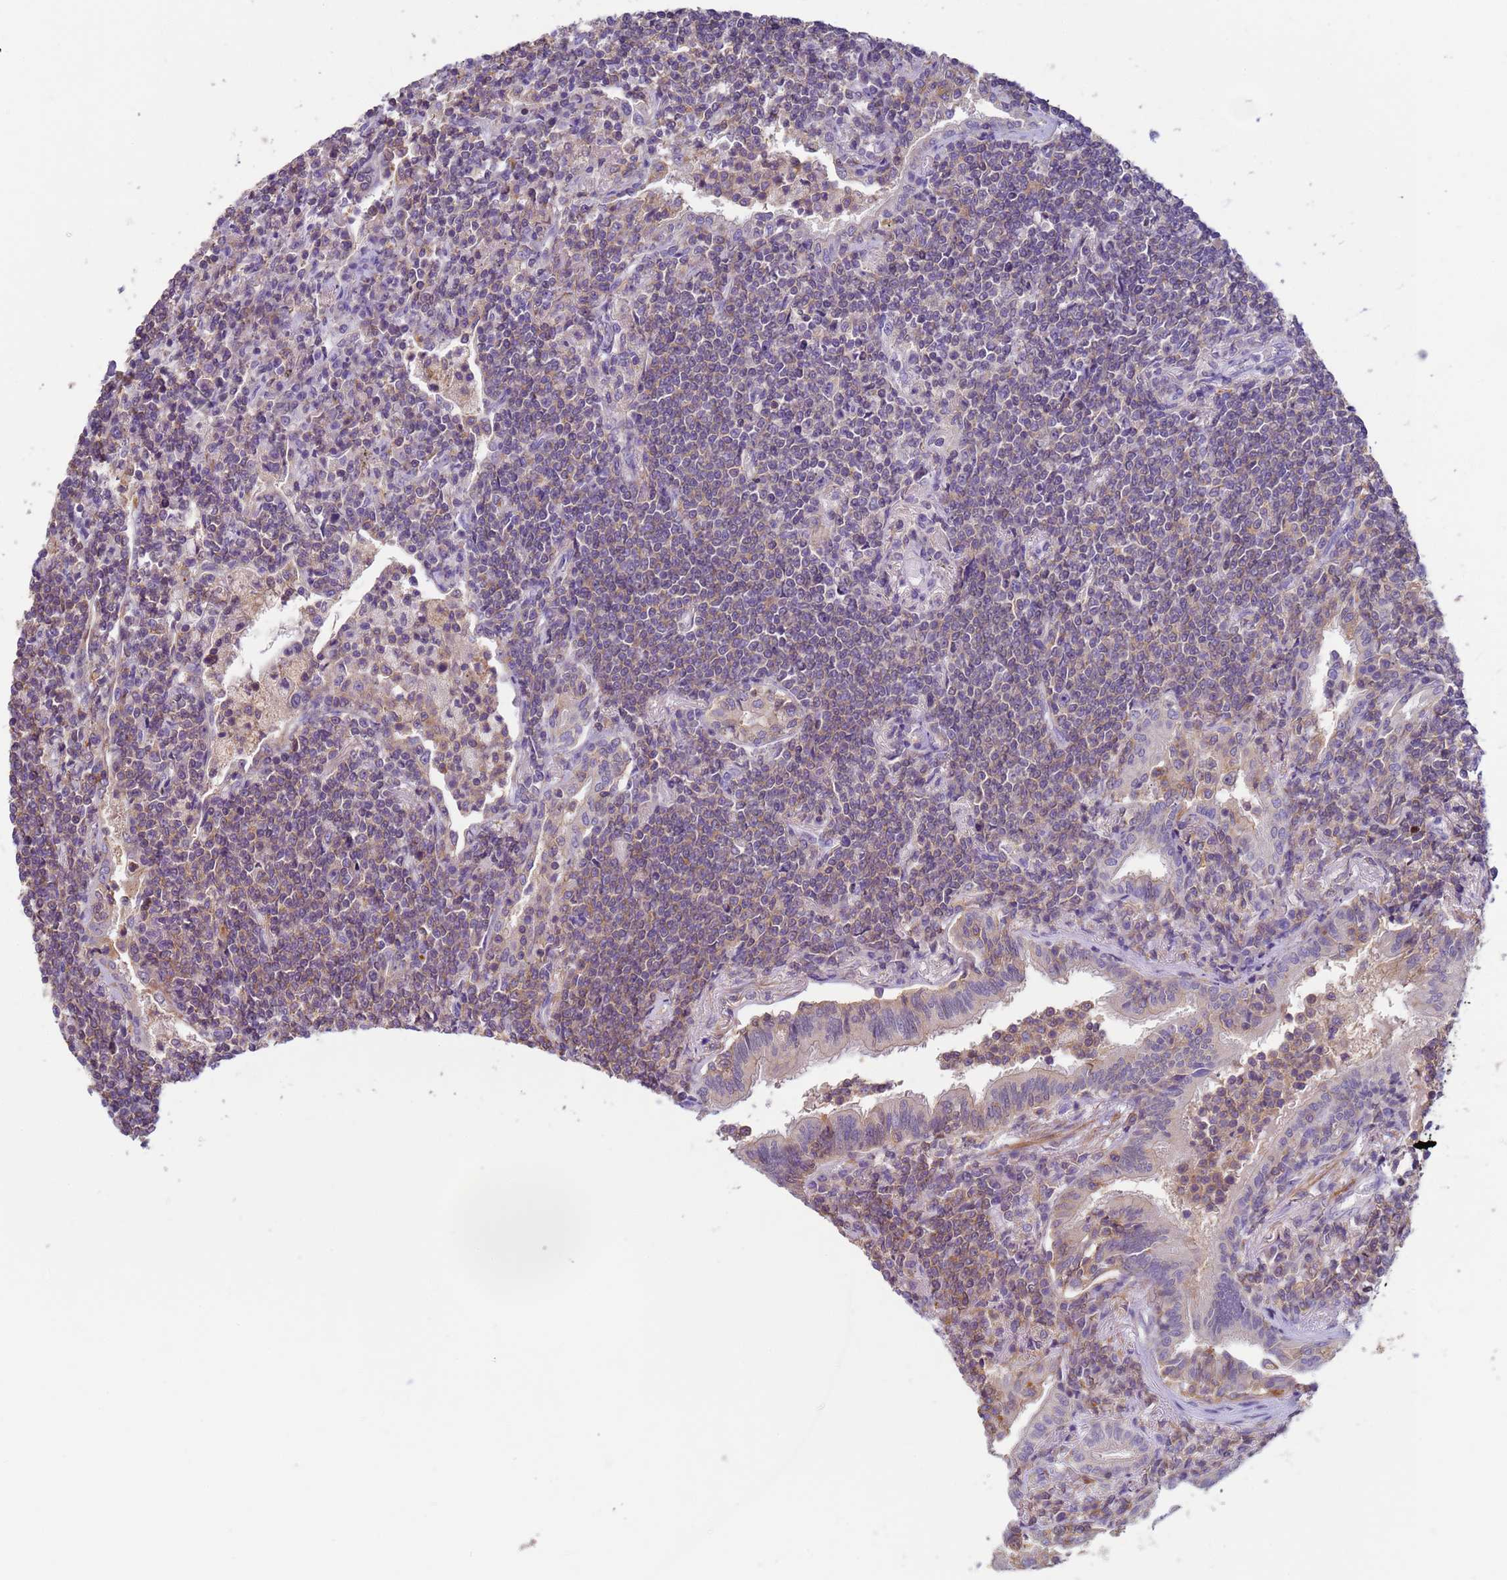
{"staining": {"intensity": "weak", "quantity": "<25%", "location": "cytoplasmic/membranous"}, "tissue": "lymphoma", "cell_type": "Tumor cells", "image_type": "cancer", "snomed": [{"axis": "morphology", "description": "Malignant lymphoma, non-Hodgkin's type, Low grade"}, {"axis": "topography", "description": "Lung"}], "caption": "An immunohistochemistry (IHC) micrograph of lymphoma is shown. There is no staining in tumor cells of lymphoma.", "gene": "KLHL13", "patient": {"sex": "female", "age": 71}}